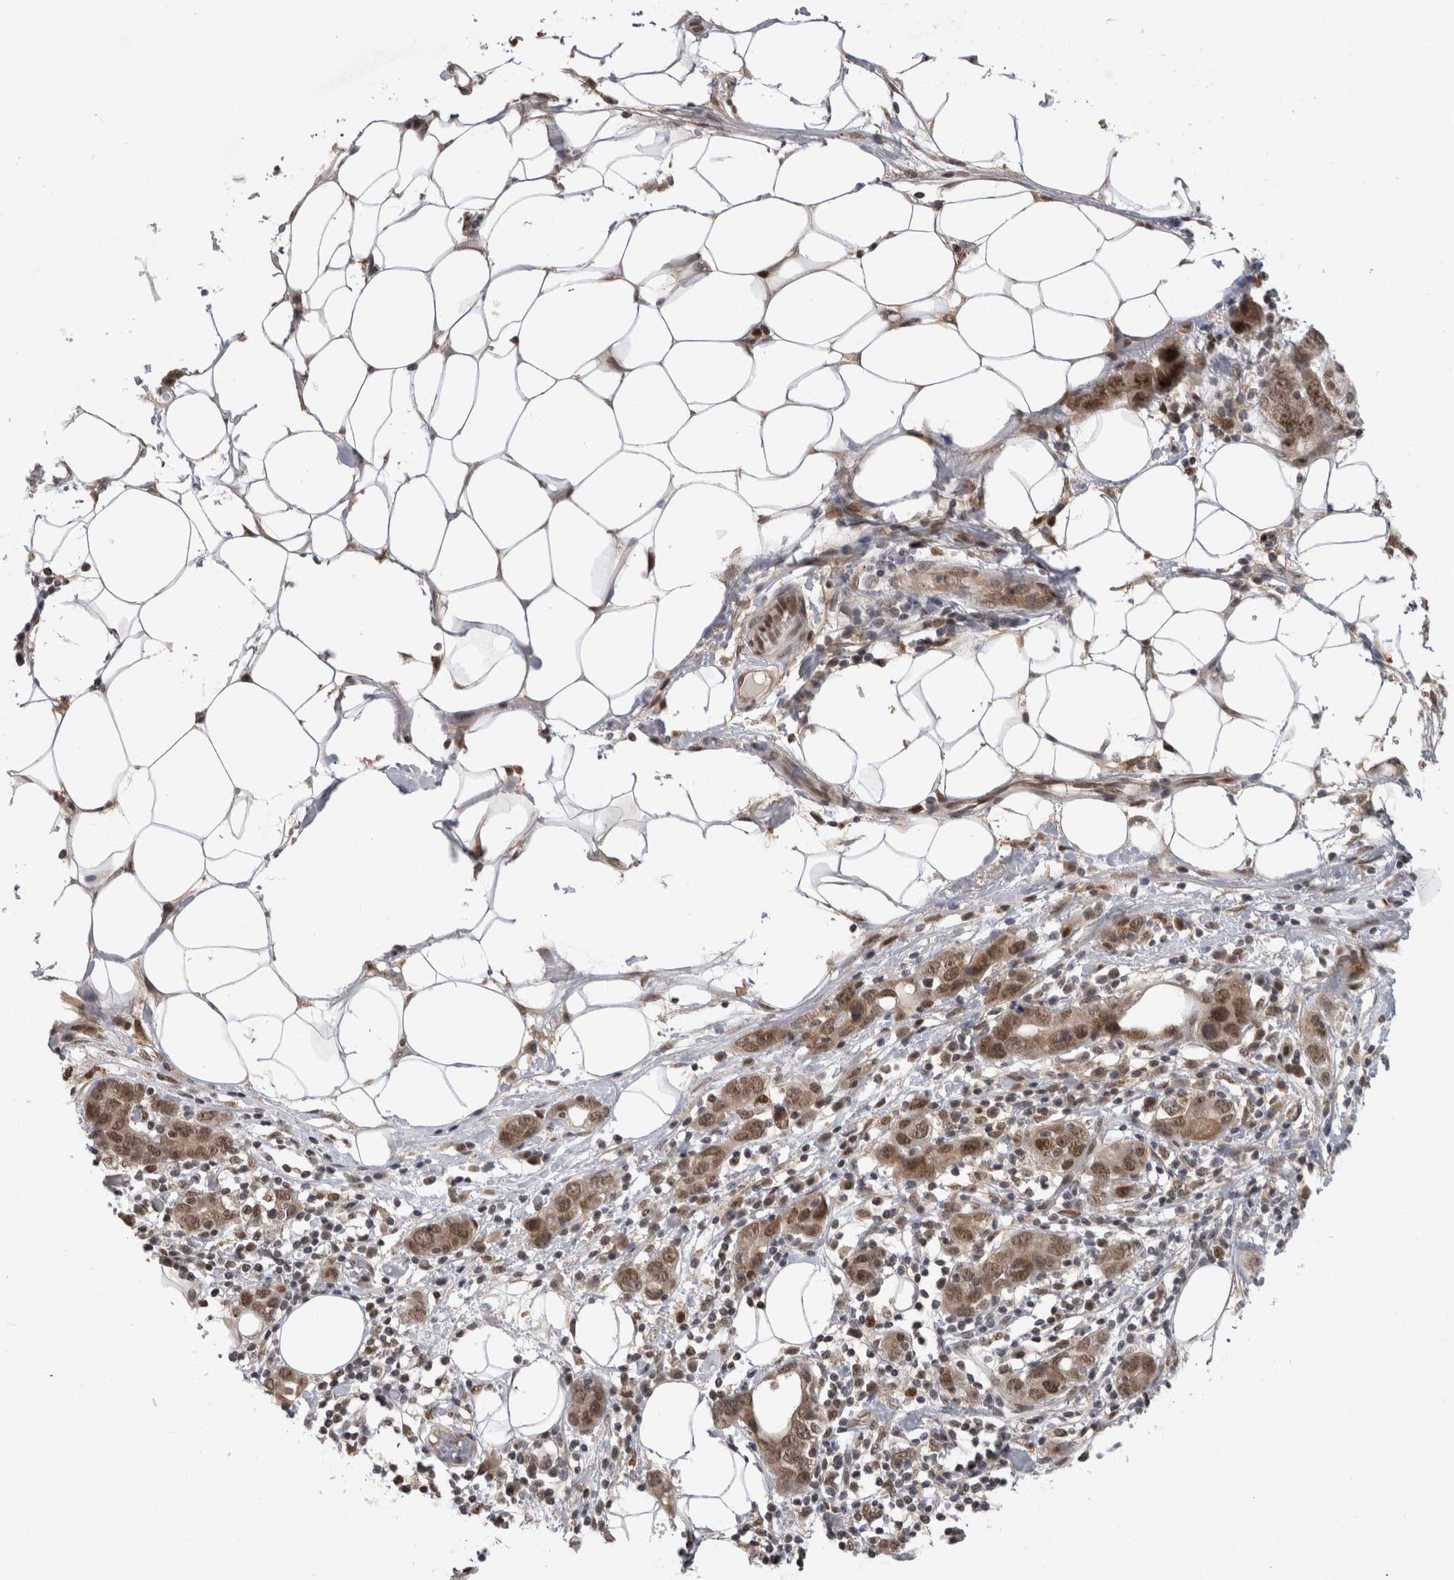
{"staining": {"intensity": "moderate", "quantity": ">75%", "location": "cytoplasmic/membranous,nuclear"}, "tissue": "stomach cancer", "cell_type": "Tumor cells", "image_type": "cancer", "snomed": [{"axis": "morphology", "description": "Adenocarcinoma, NOS"}, {"axis": "topography", "description": "Stomach, lower"}], "caption": "Human stomach cancer (adenocarcinoma) stained for a protein (brown) exhibits moderate cytoplasmic/membranous and nuclear positive staining in about >75% of tumor cells.", "gene": "MTBP", "patient": {"sex": "female", "age": 93}}